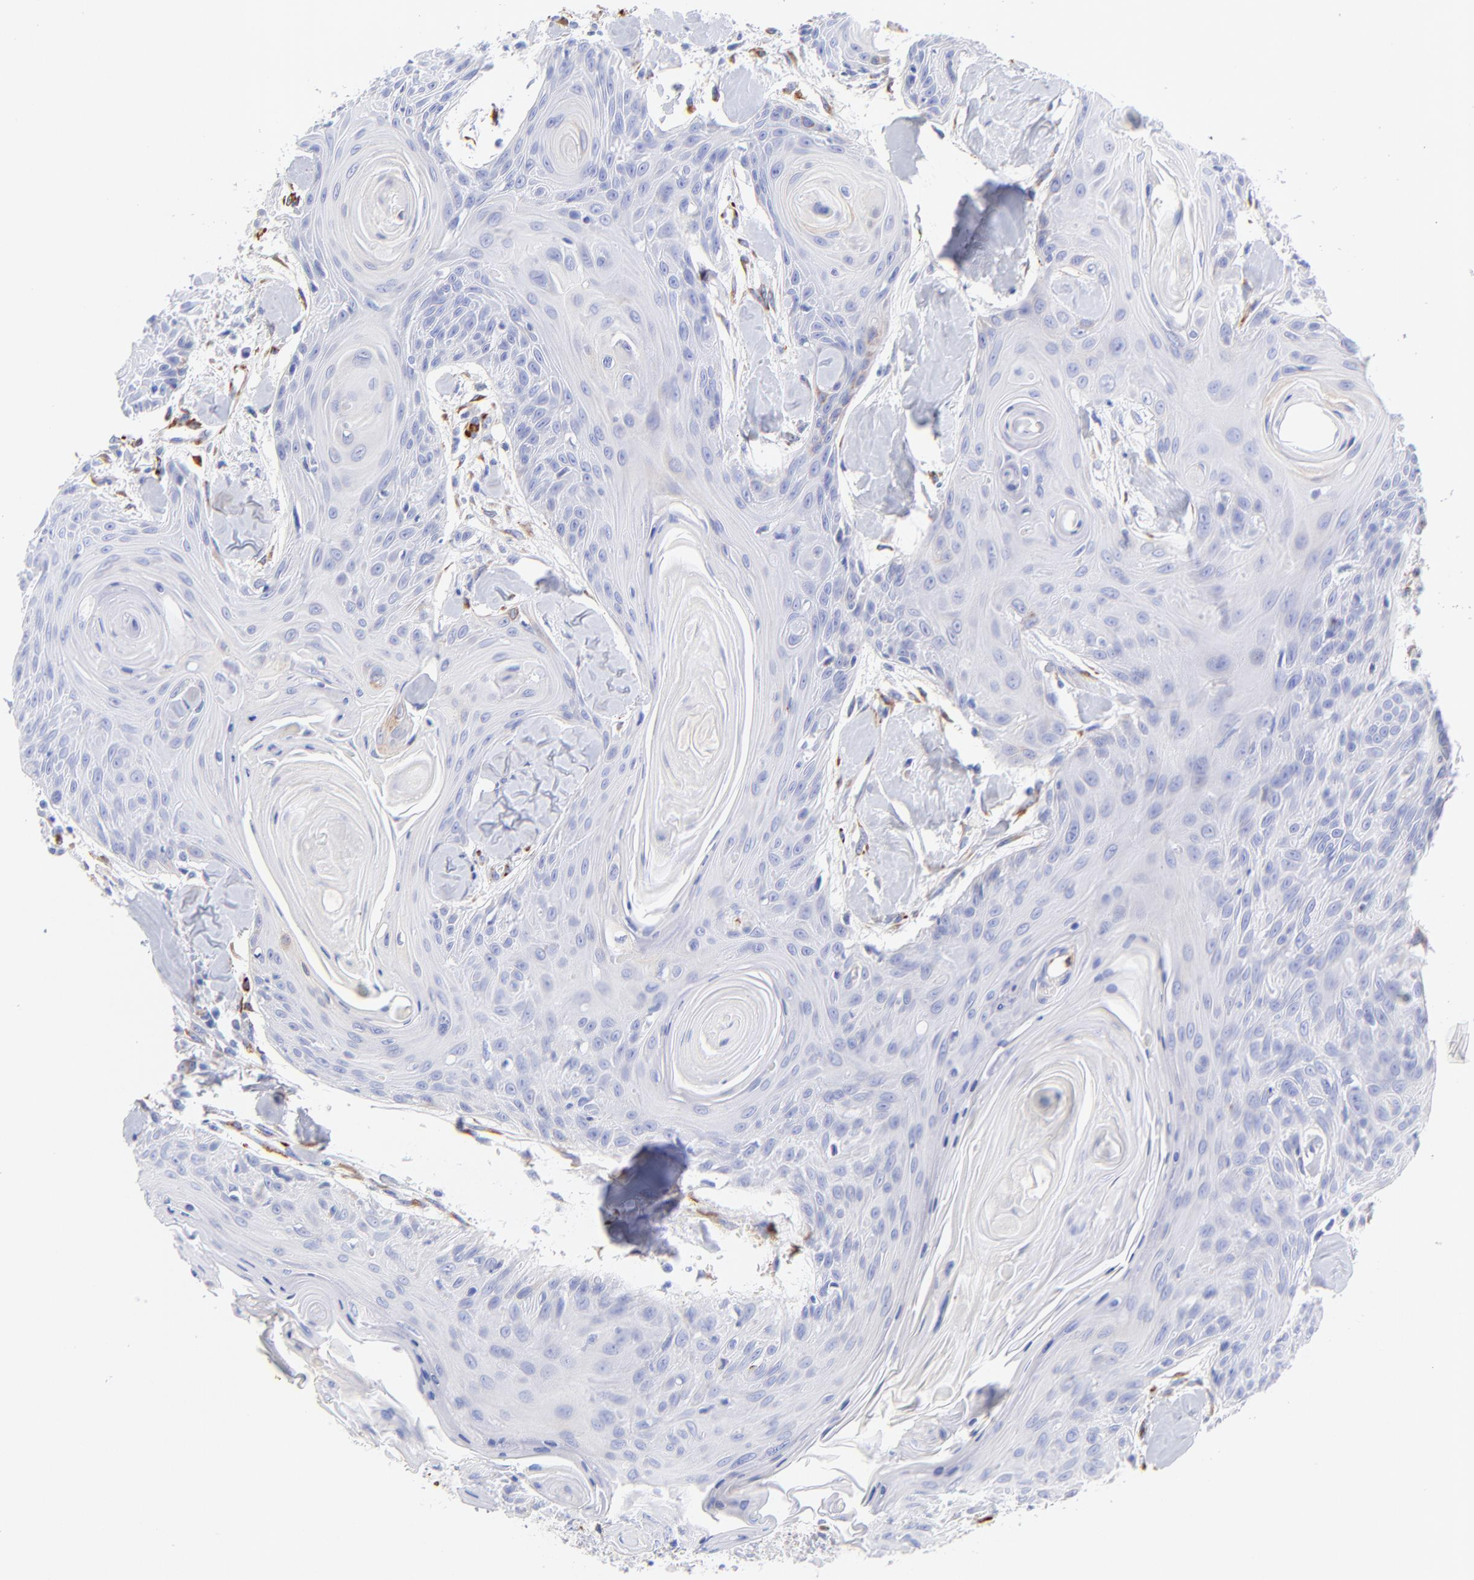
{"staining": {"intensity": "negative", "quantity": "none", "location": "none"}, "tissue": "head and neck cancer", "cell_type": "Tumor cells", "image_type": "cancer", "snomed": [{"axis": "morphology", "description": "Squamous cell carcinoma, NOS"}, {"axis": "morphology", "description": "Squamous cell carcinoma, metastatic, NOS"}, {"axis": "topography", "description": "Lymph node"}, {"axis": "topography", "description": "Salivary gland"}, {"axis": "topography", "description": "Head-Neck"}], "caption": "A histopathology image of head and neck cancer stained for a protein demonstrates no brown staining in tumor cells.", "gene": "C1QTNF6", "patient": {"sex": "female", "age": 74}}